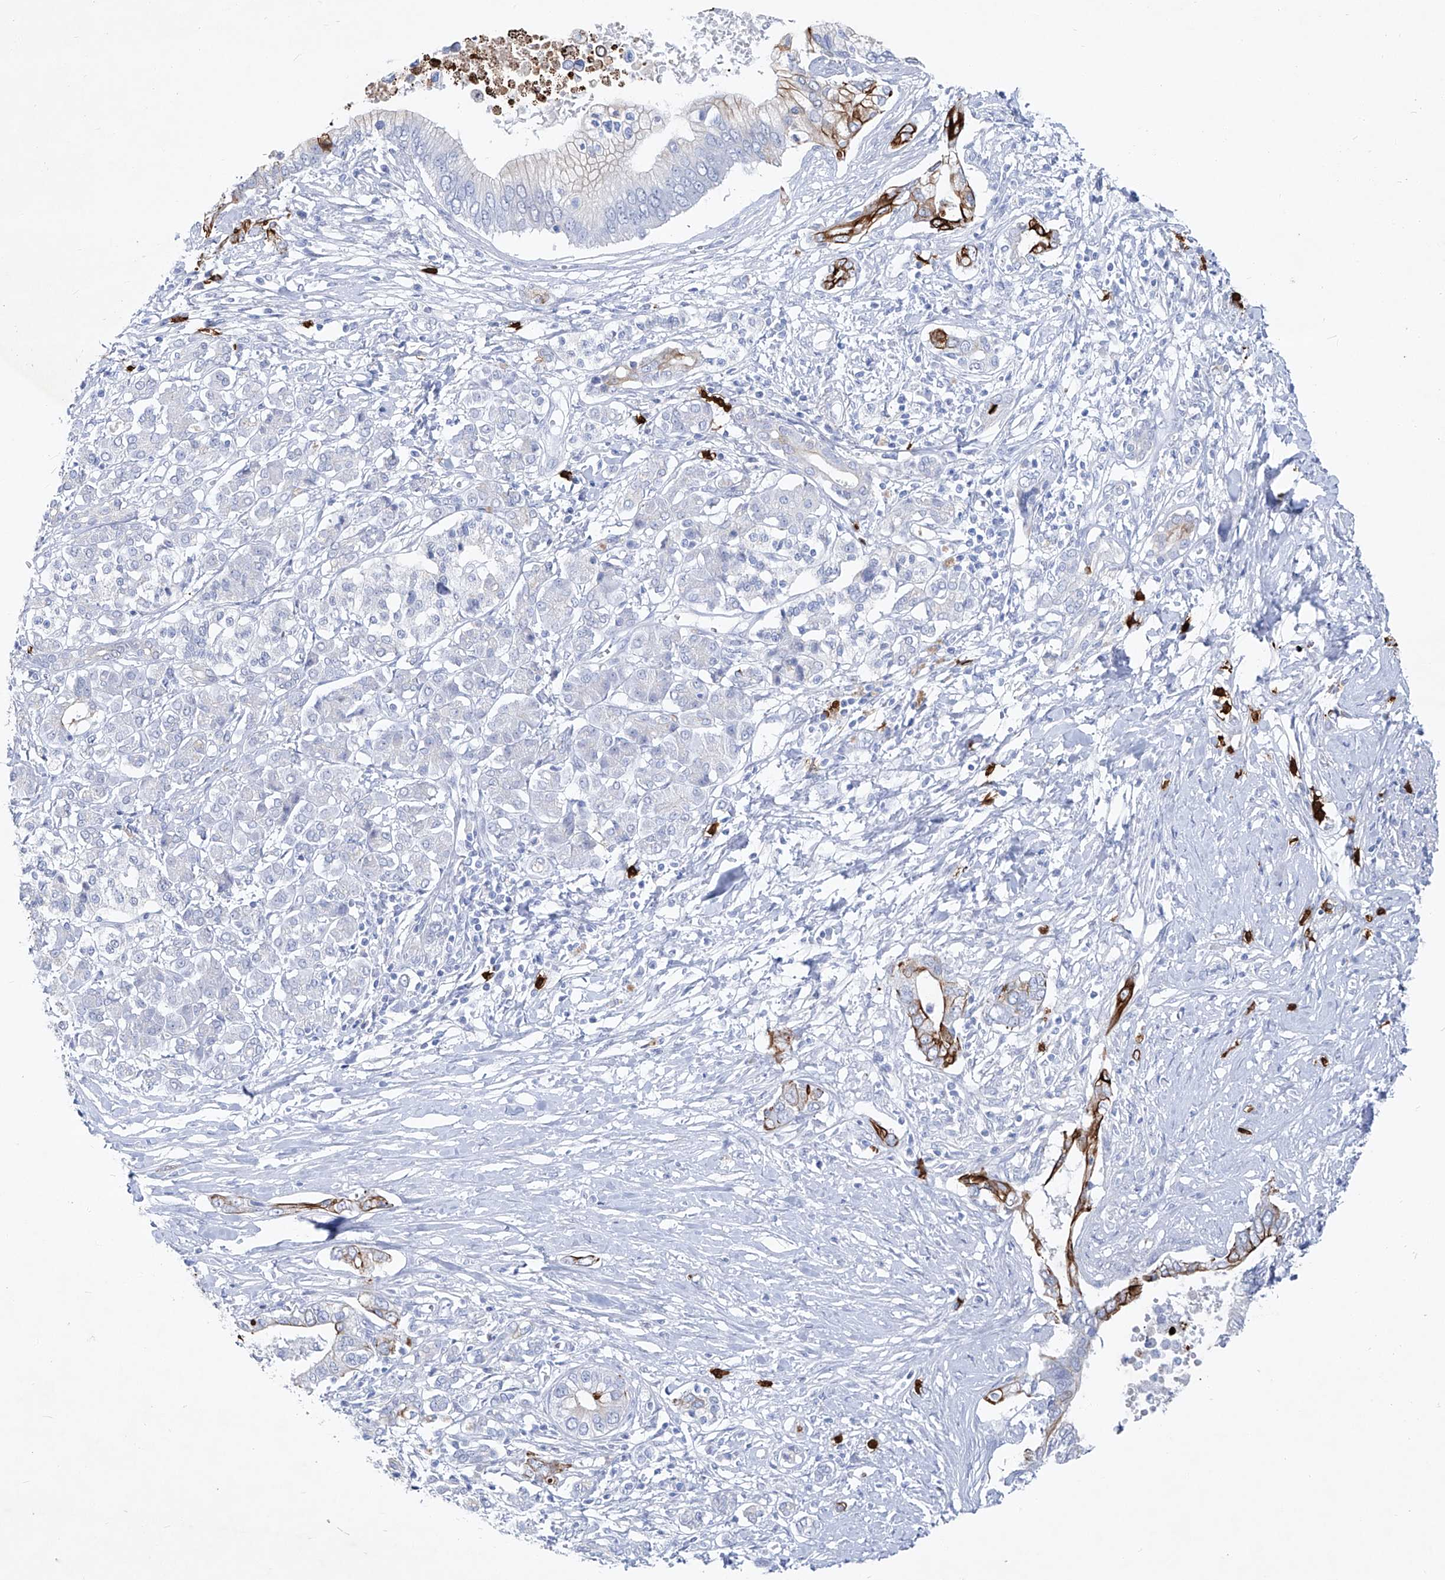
{"staining": {"intensity": "strong", "quantity": "<25%", "location": "cytoplasmic/membranous"}, "tissue": "pancreatic cancer", "cell_type": "Tumor cells", "image_type": "cancer", "snomed": [{"axis": "morphology", "description": "Normal tissue, NOS"}, {"axis": "morphology", "description": "Adenocarcinoma, NOS"}, {"axis": "topography", "description": "Pancreas"}, {"axis": "topography", "description": "Peripheral nerve tissue"}], "caption": "Immunohistochemical staining of human adenocarcinoma (pancreatic) displays strong cytoplasmic/membranous protein expression in approximately <25% of tumor cells.", "gene": "FRS3", "patient": {"sex": "male", "age": 59}}